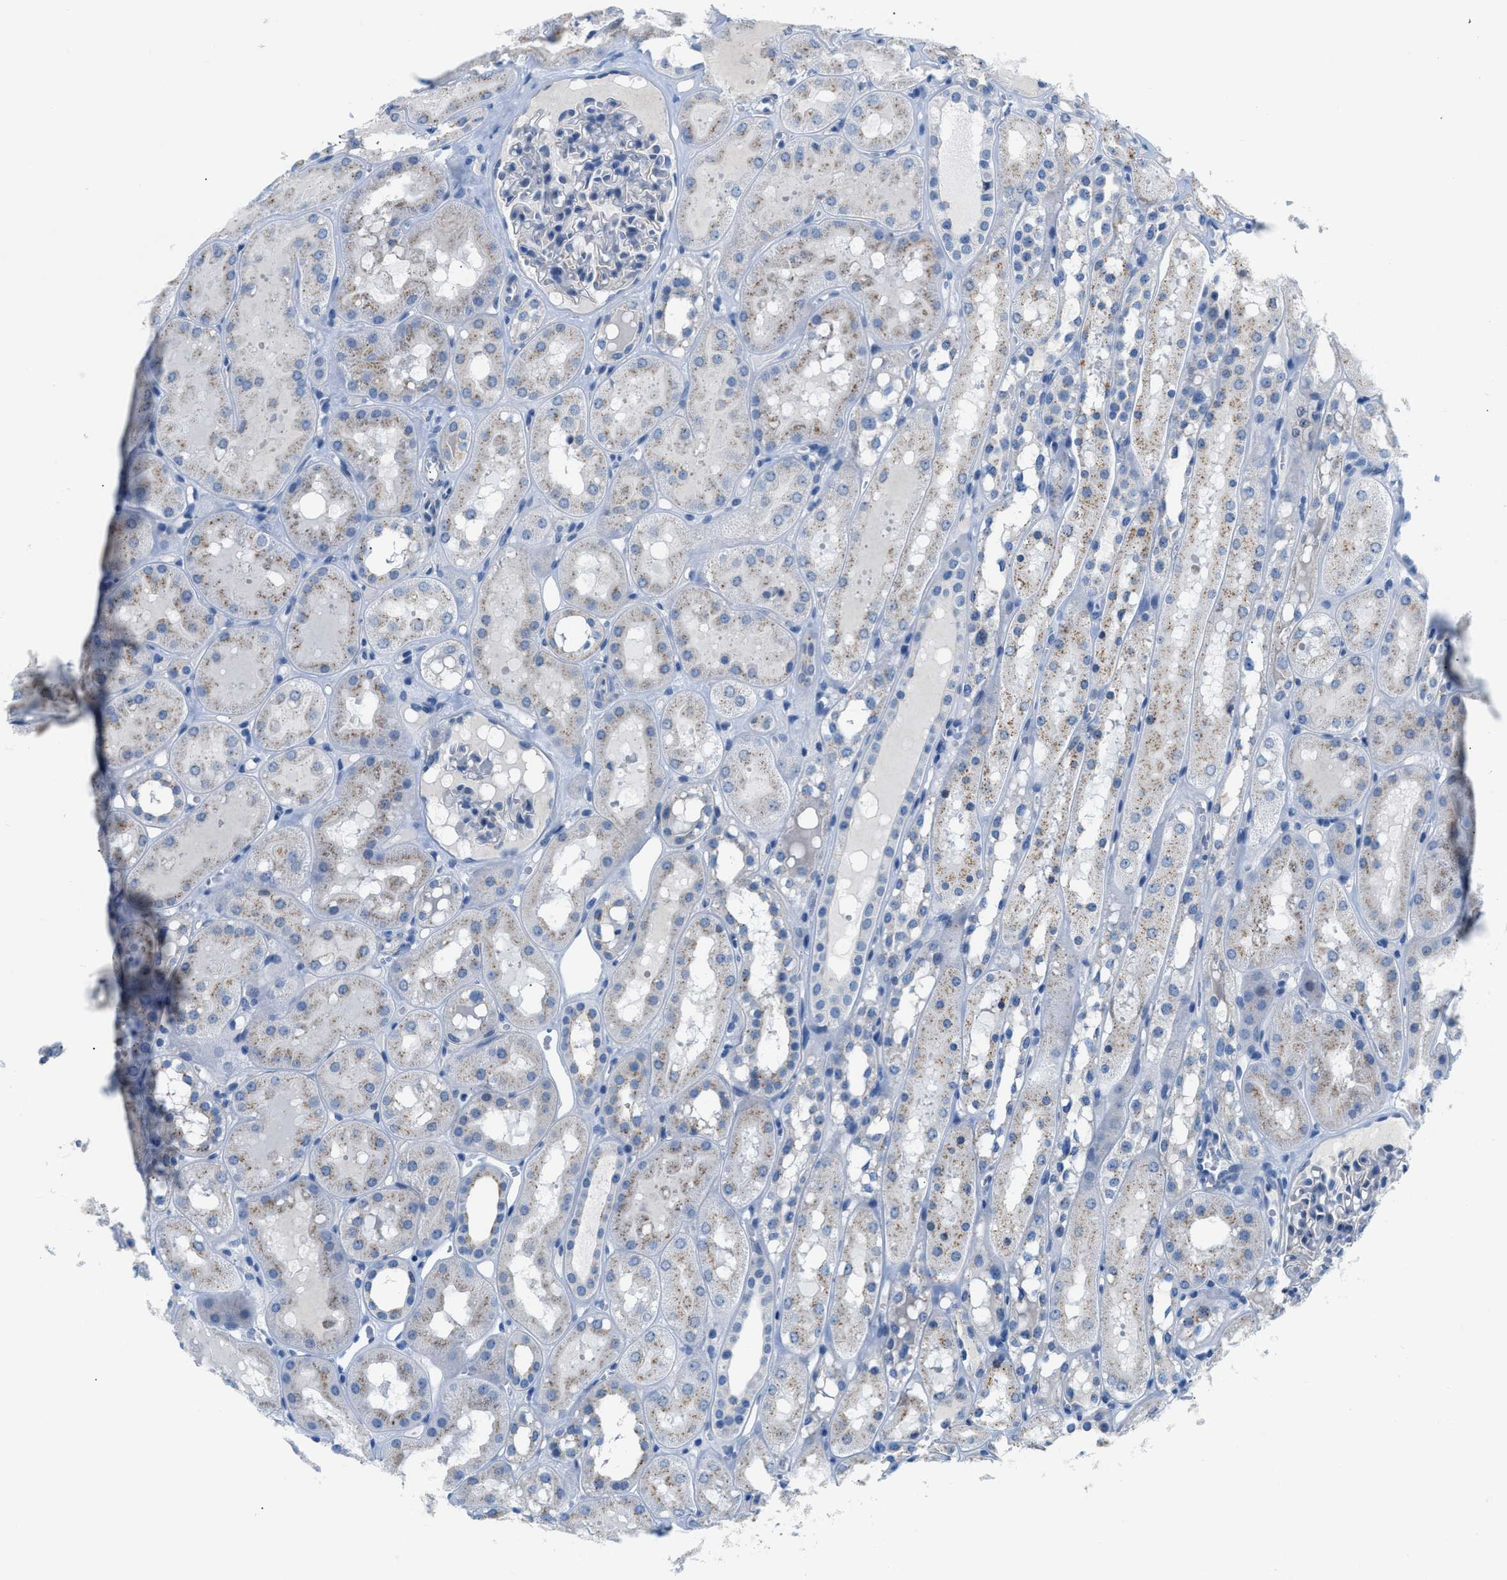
{"staining": {"intensity": "negative", "quantity": "none", "location": "none"}, "tissue": "kidney", "cell_type": "Cells in glomeruli", "image_type": "normal", "snomed": [{"axis": "morphology", "description": "Normal tissue, NOS"}, {"axis": "topography", "description": "Kidney"}, {"axis": "topography", "description": "Urinary bladder"}], "caption": "The photomicrograph reveals no significant positivity in cells in glomeruli of kidney. (DAB IHC, high magnification).", "gene": "FDCSP", "patient": {"sex": "male", "age": 16}}